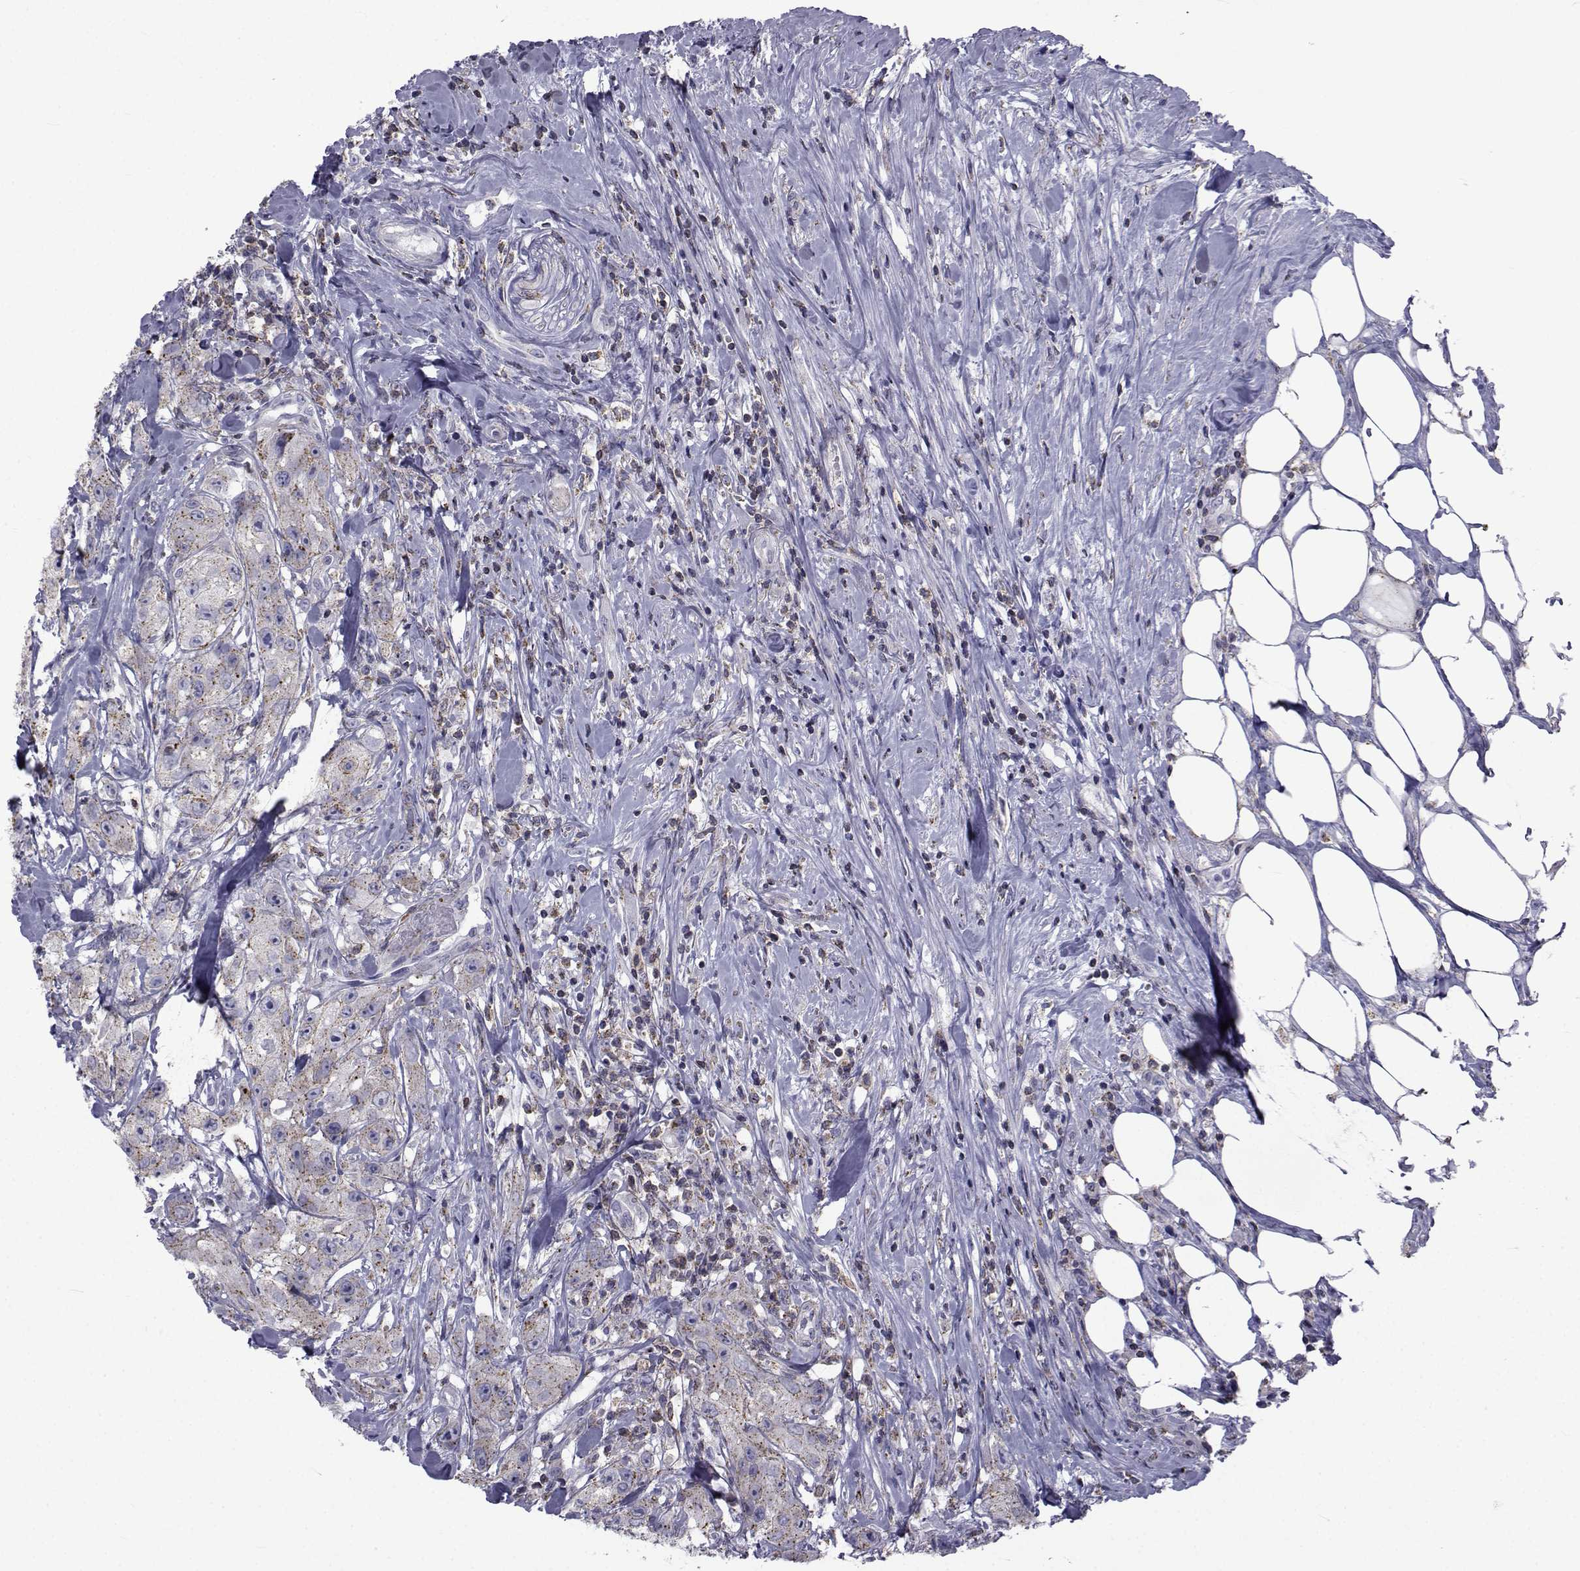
{"staining": {"intensity": "moderate", "quantity": "25%-75%", "location": "cytoplasmic/membranous"}, "tissue": "urothelial cancer", "cell_type": "Tumor cells", "image_type": "cancer", "snomed": [{"axis": "morphology", "description": "Urothelial carcinoma, High grade"}, {"axis": "topography", "description": "Urinary bladder"}], "caption": "Urothelial cancer stained for a protein displays moderate cytoplasmic/membranous positivity in tumor cells. The protein is shown in brown color, while the nuclei are stained blue.", "gene": "PDE6H", "patient": {"sex": "male", "age": 79}}